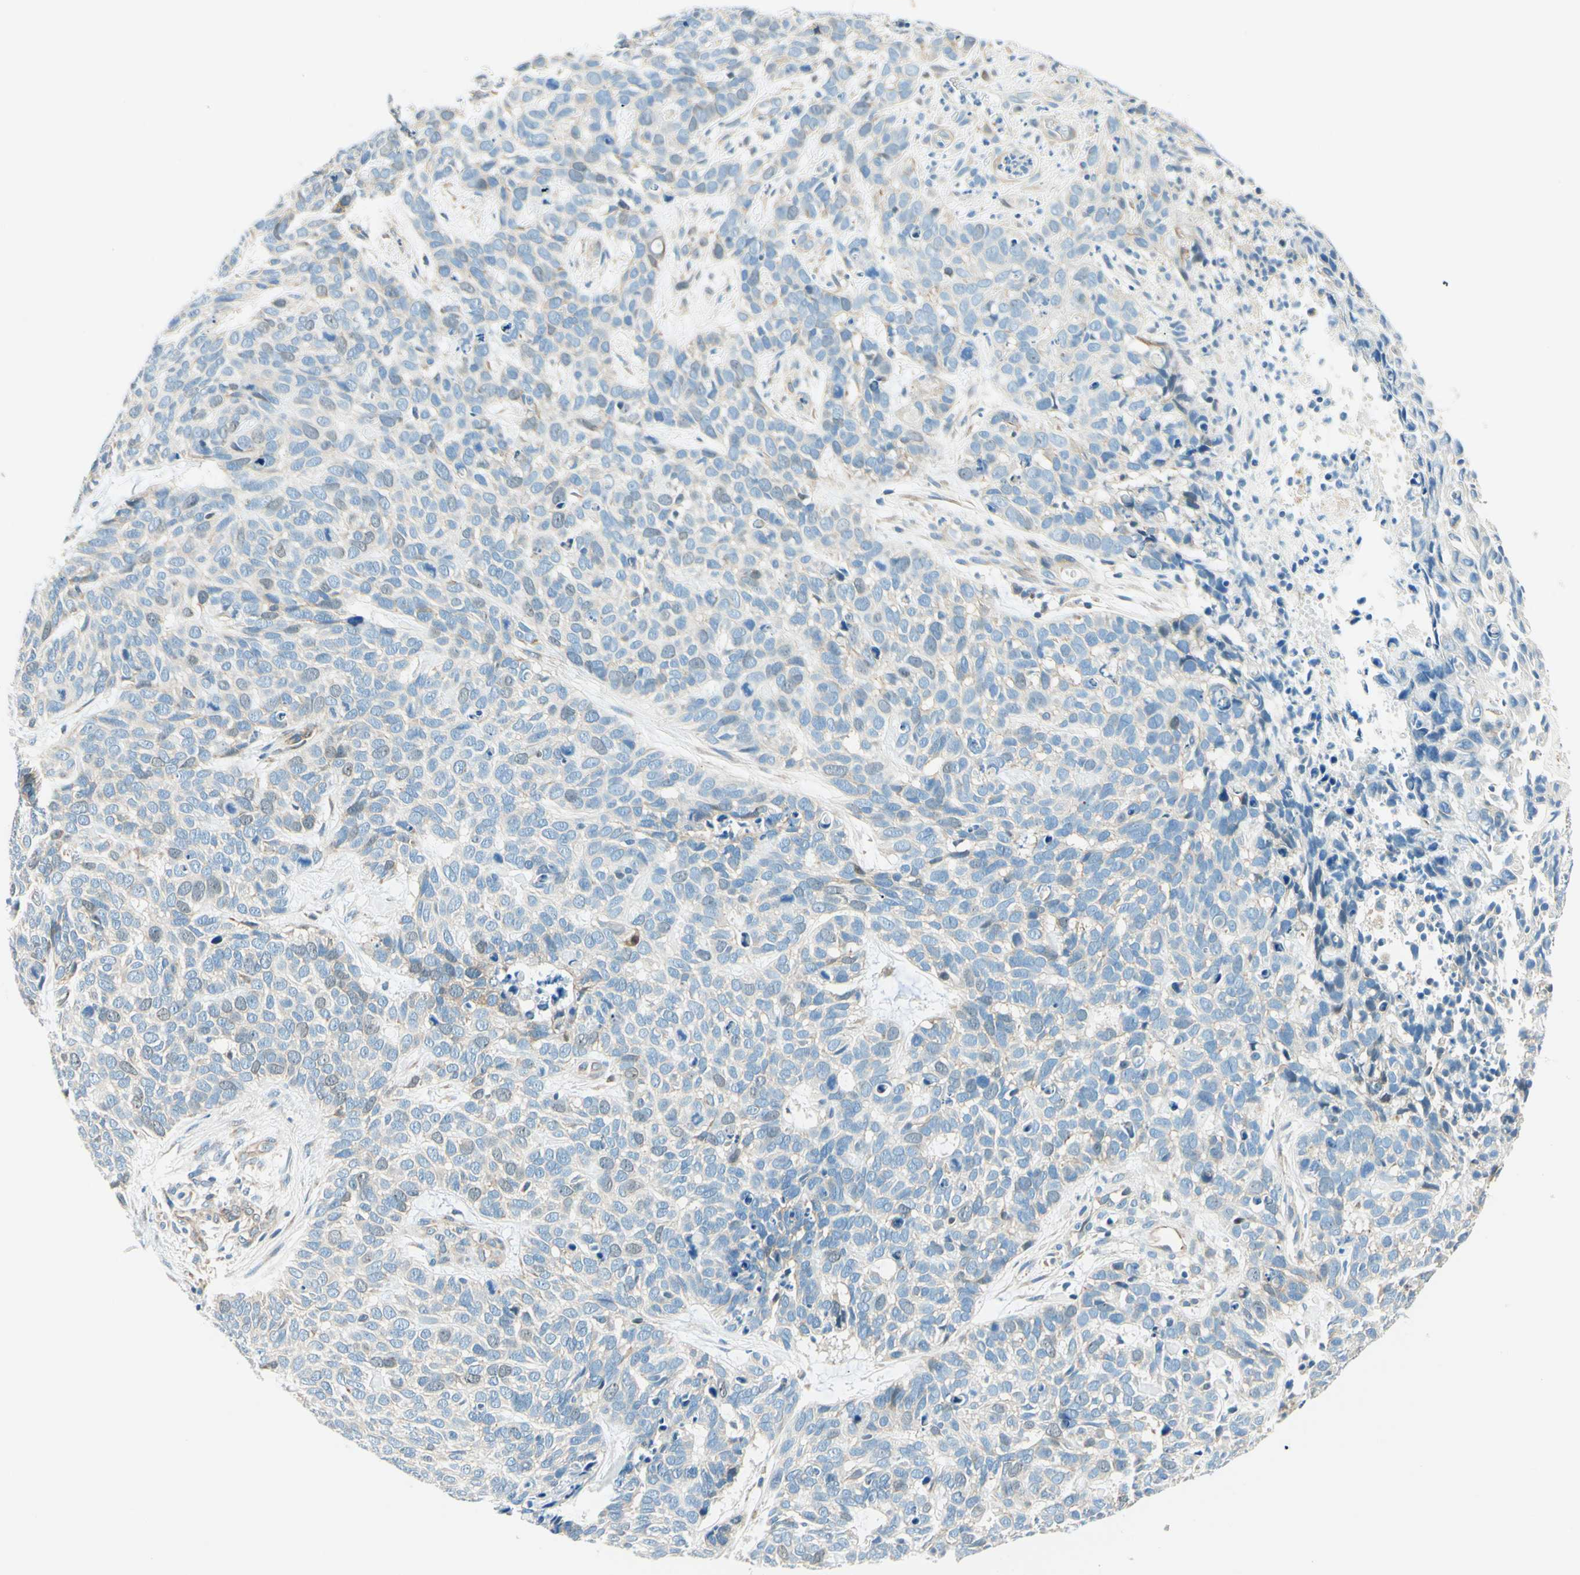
{"staining": {"intensity": "weak", "quantity": "<25%", "location": "cytoplasmic/membranous"}, "tissue": "skin cancer", "cell_type": "Tumor cells", "image_type": "cancer", "snomed": [{"axis": "morphology", "description": "Basal cell carcinoma"}, {"axis": "topography", "description": "Skin"}], "caption": "Image shows no protein expression in tumor cells of skin basal cell carcinoma tissue.", "gene": "TAOK2", "patient": {"sex": "male", "age": 87}}